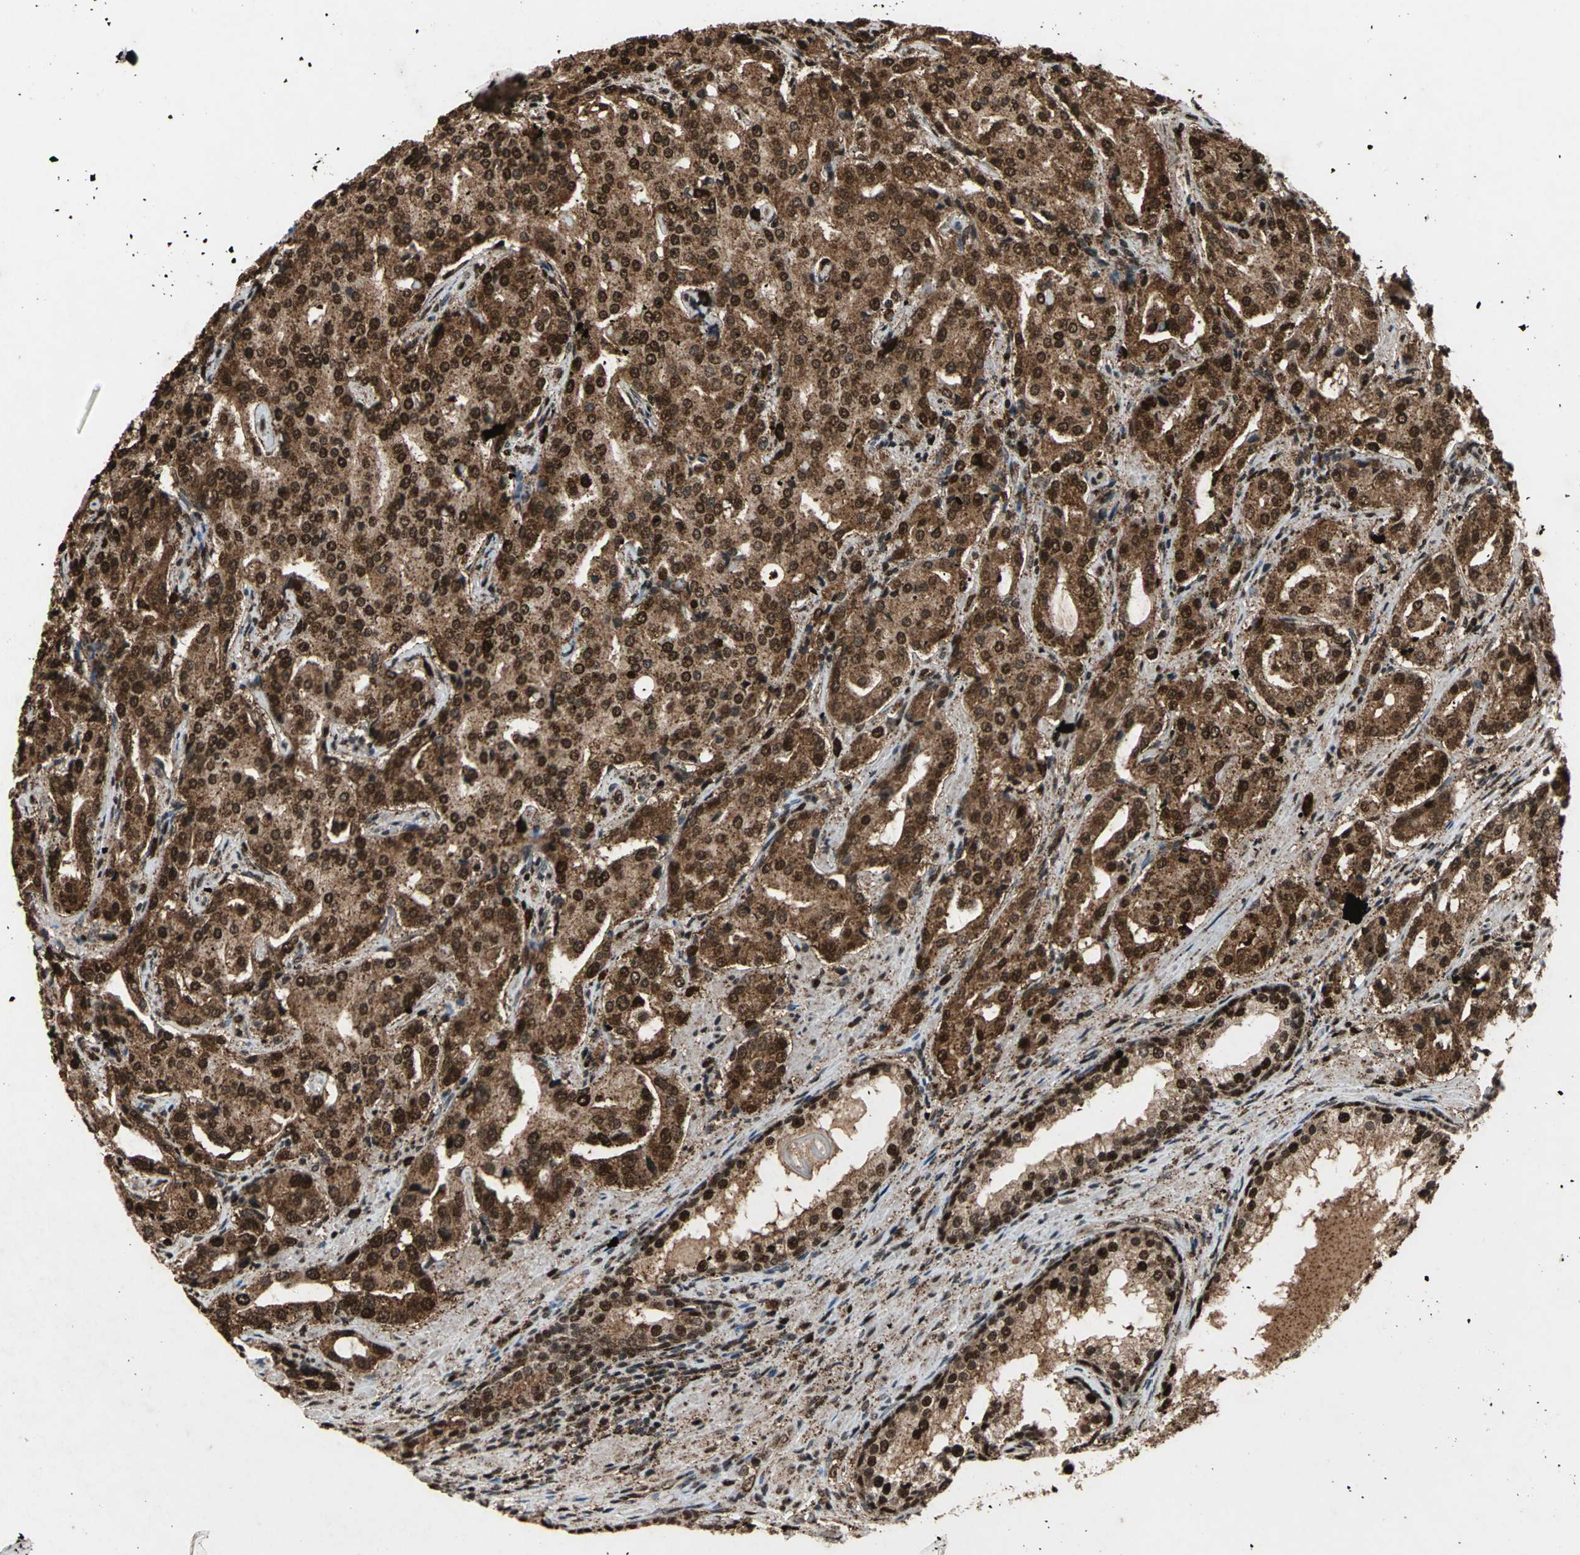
{"staining": {"intensity": "strong", "quantity": ">75%", "location": "cytoplasmic/membranous,nuclear"}, "tissue": "prostate cancer", "cell_type": "Tumor cells", "image_type": "cancer", "snomed": [{"axis": "morphology", "description": "Adenocarcinoma, High grade"}, {"axis": "topography", "description": "Prostate"}], "caption": "High-magnification brightfield microscopy of high-grade adenocarcinoma (prostate) stained with DAB (3,3'-diaminobenzidine) (brown) and counterstained with hematoxylin (blue). tumor cells exhibit strong cytoplasmic/membranous and nuclear expression is identified in about>75% of cells.", "gene": "ANP32A", "patient": {"sex": "male", "age": 72}}